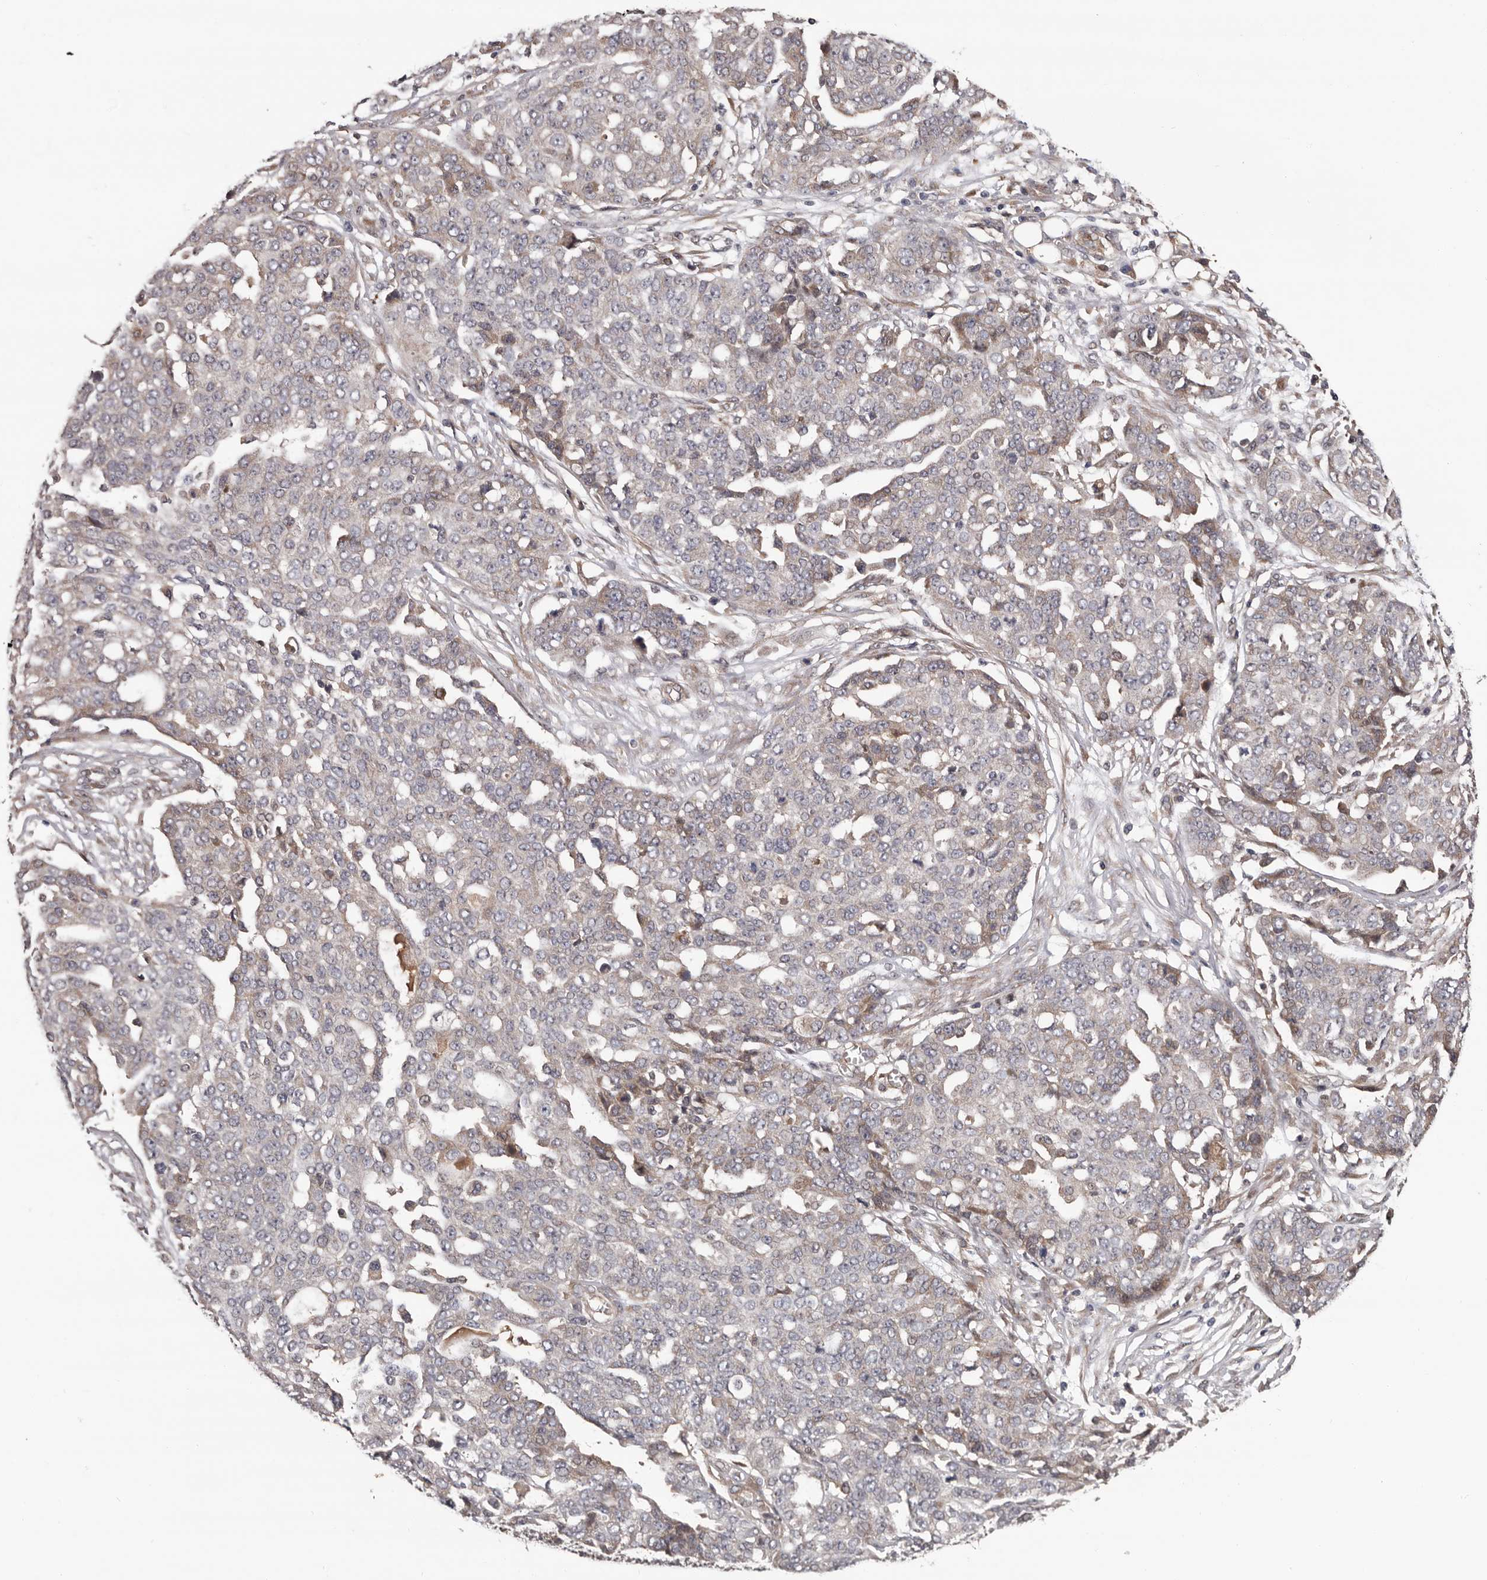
{"staining": {"intensity": "negative", "quantity": "none", "location": "none"}, "tissue": "ovarian cancer", "cell_type": "Tumor cells", "image_type": "cancer", "snomed": [{"axis": "morphology", "description": "Cystadenocarcinoma, serous, NOS"}, {"axis": "topography", "description": "Soft tissue"}, {"axis": "topography", "description": "Ovary"}], "caption": "Immunohistochemistry image of human ovarian serous cystadenocarcinoma stained for a protein (brown), which exhibits no positivity in tumor cells. (DAB immunohistochemistry visualized using brightfield microscopy, high magnification).", "gene": "PRKD1", "patient": {"sex": "female", "age": 57}}